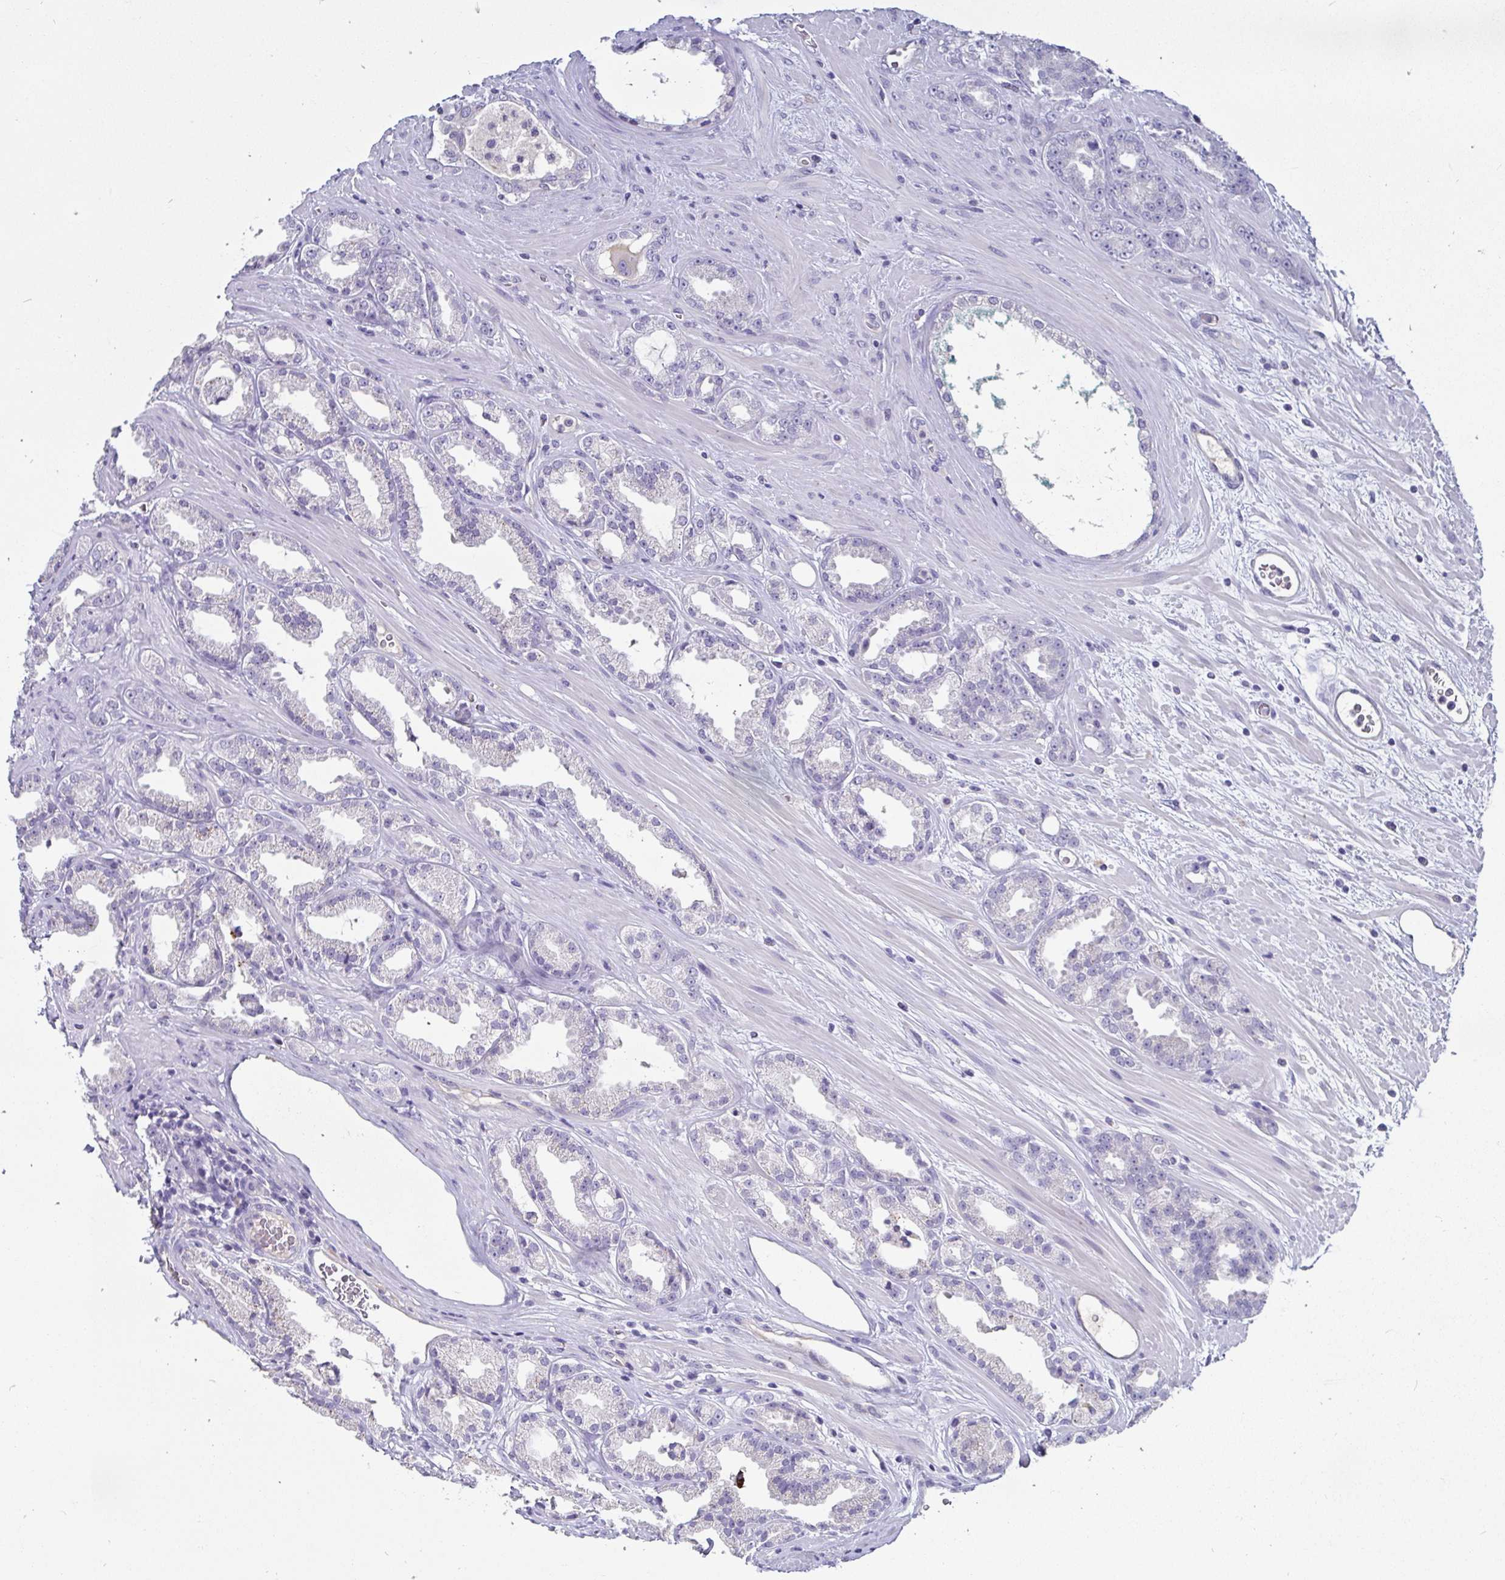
{"staining": {"intensity": "negative", "quantity": "none", "location": "none"}, "tissue": "prostate cancer", "cell_type": "Tumor cells", "image_type": "cancer", "snomed": [{"axis": "morphology", "description": "Adenocarcinoma, Low grade"}, {"axis": "topography", "description": "Prostate"}], "caption": "The histopathology image demonstrates no significant positivity in tumor cells of prostate cancer.", "gene": "ADAMTS6", "patient": {"sex": "male", "age": 61}}